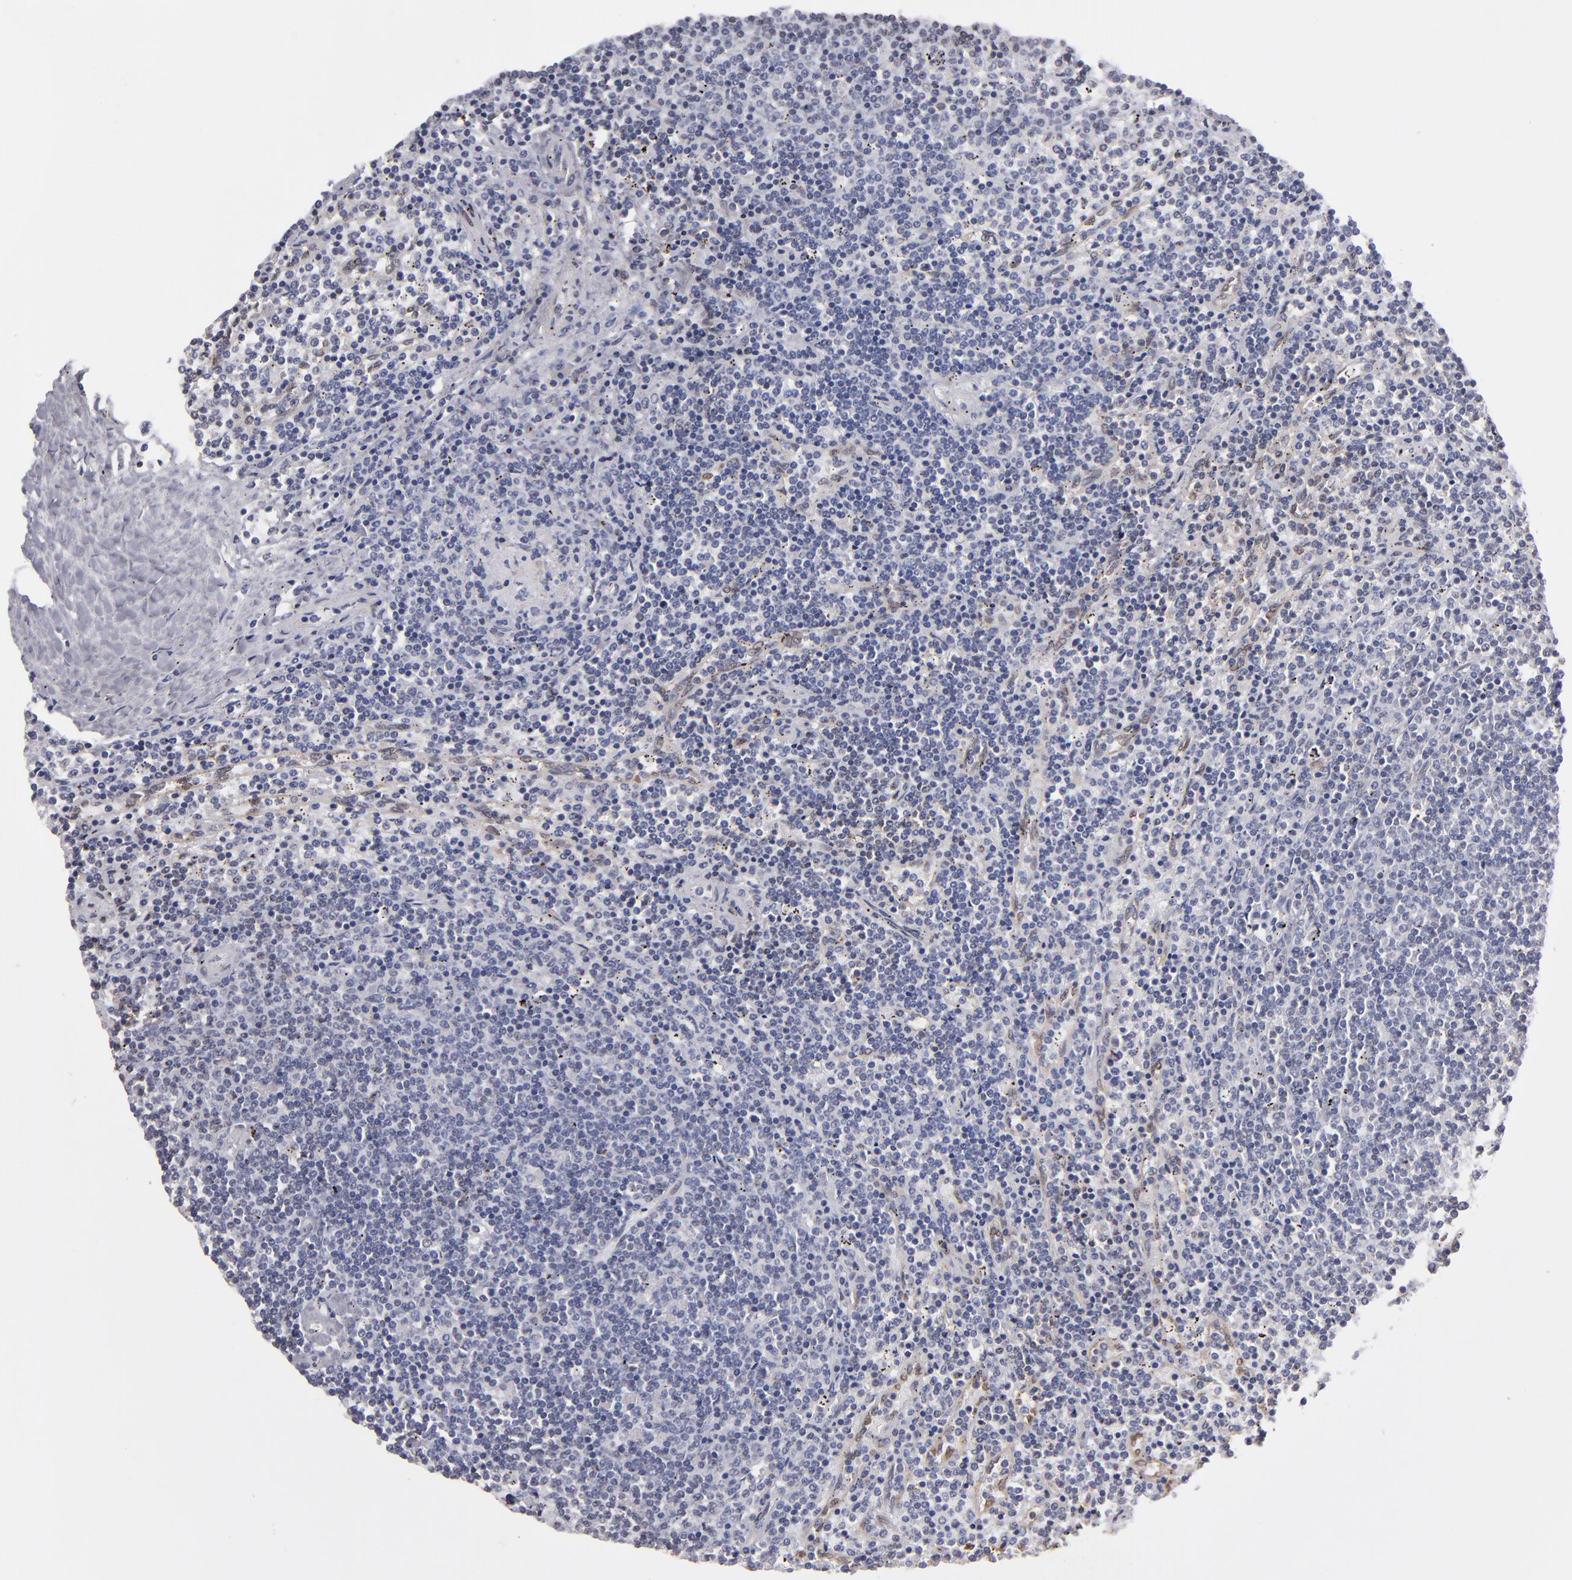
{"staining": {"intensity": "negative", "quantity": "none", "location": "none"}, "tissue": "lymphoma", "cell_type": "Tumor cells", "image_type": "cancer", "snomed": [{"axis": "morphology", "description": "Malignant lymphoma, non-Hodgkin's type, Low grade"}, {"axis": "topography", "description": "Spleen"}], "caption": "Protein analysis of low-grade malignant lymphoma, non-Hodgkin's type reveals no significant expression in tumor cells.", "gene": "NDRG2", "patient": {"sex": "female", "age": 50}}